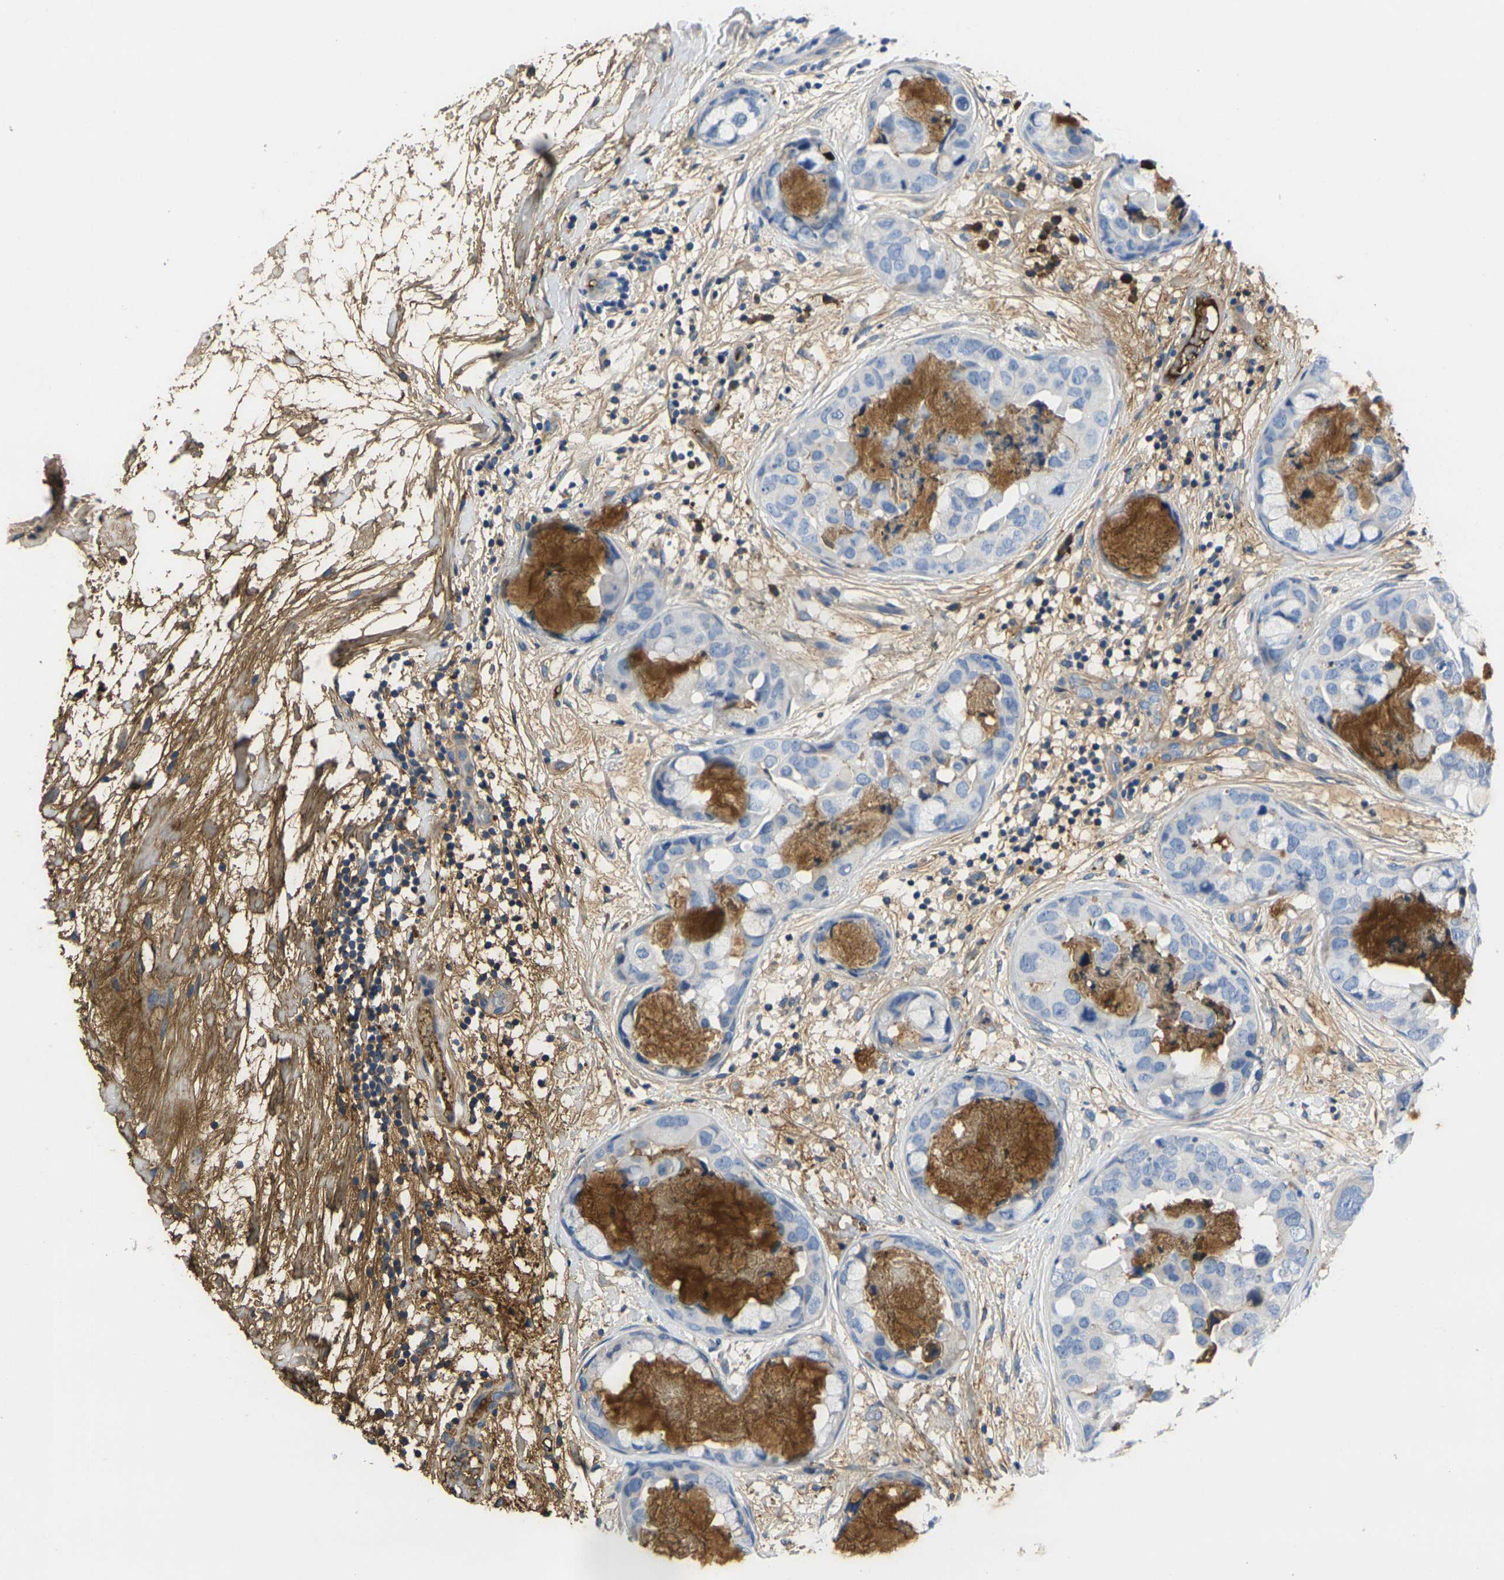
{"staining": {"intensity": "negative", "quantity": "none", "location": "none"}, "tissue": "breast cancer", "cell_type": "Tumor cells", "image_type": "cancer", "snomed": [{"axis": "morphology", "description": "Duct carcinoma"}, {"axis": "topography", "description": "Breast"}], "caption": "Immunohistochemistry (IHC) photomicrograph of neoplastic tissue: human breast cancer (infiltrating ductal carcinoma) stained with DAB (3,3'-diaminobenzidine) demonstrates no significant protein staining in tumor cells. The staining was performed using DAB to visualize the protein expression in brown, while the nuclei were stained in blue with hematoxylin (Magnification: 20x).", "gene": "GREM2", "patient": {"sex": "female", "age": 40}}